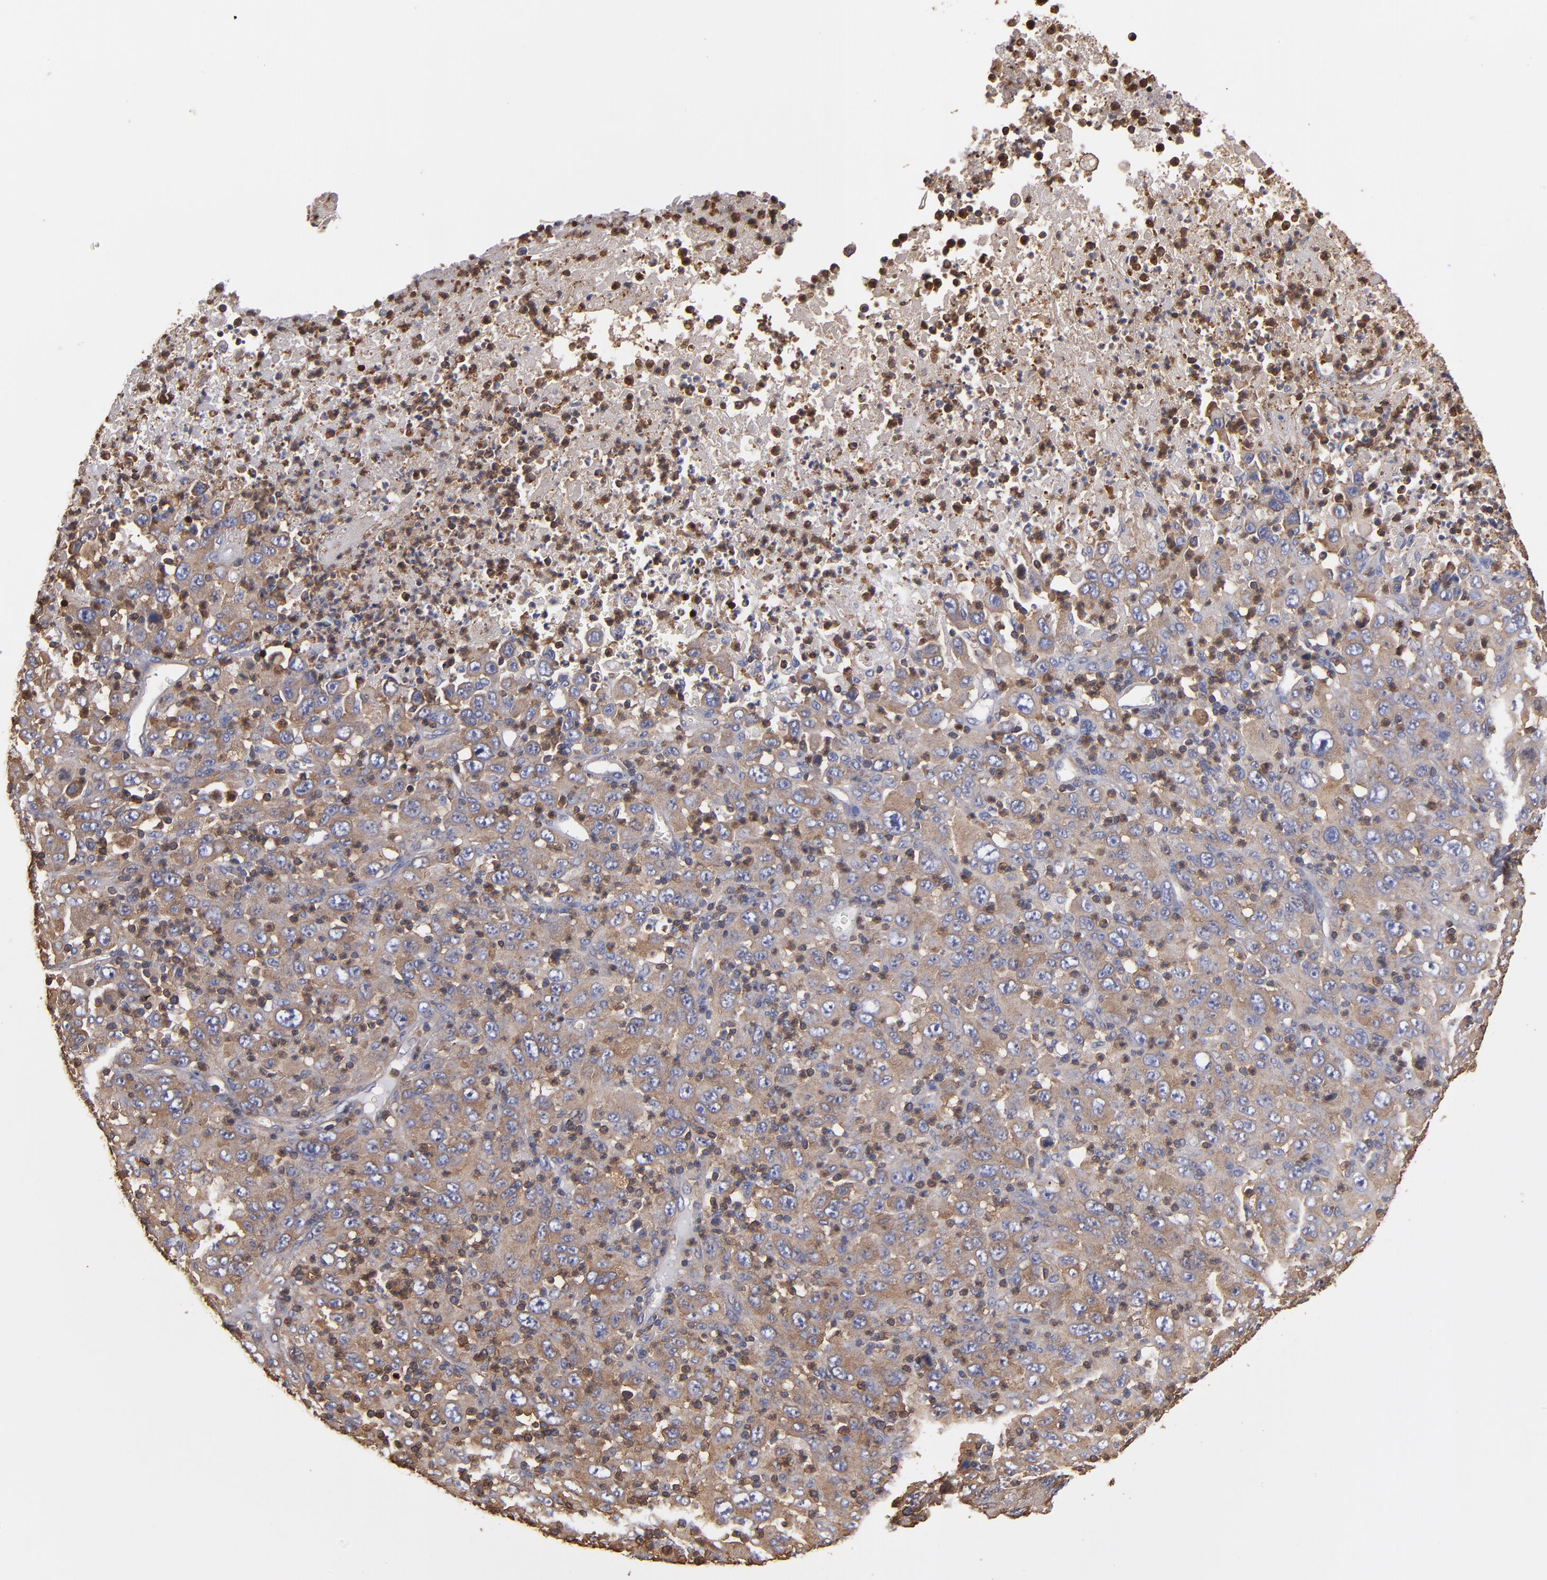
{"staining": {"intensity": "weak", "quantity": ">75%", "location": "cytoplasmic/membranous"}, "tissue": "melanoma", "cell_type": "Tumor cells", "image_type": "cancer", "snomed": [{"axis": "morphology", "description": "Malignant melanoma, Metastatic site"}, {"axis": "topography", "description": "Skin"}], "caption": "The immunohistochemical stain shows weak cytoplasmic/membranous expression in tumor cells of melanoma tissue. (DAB IHC, brown staining for protein, blue staining for nuclei).", "gene": "ACTN4", "patient": {"sex": "female", "age": 56}}